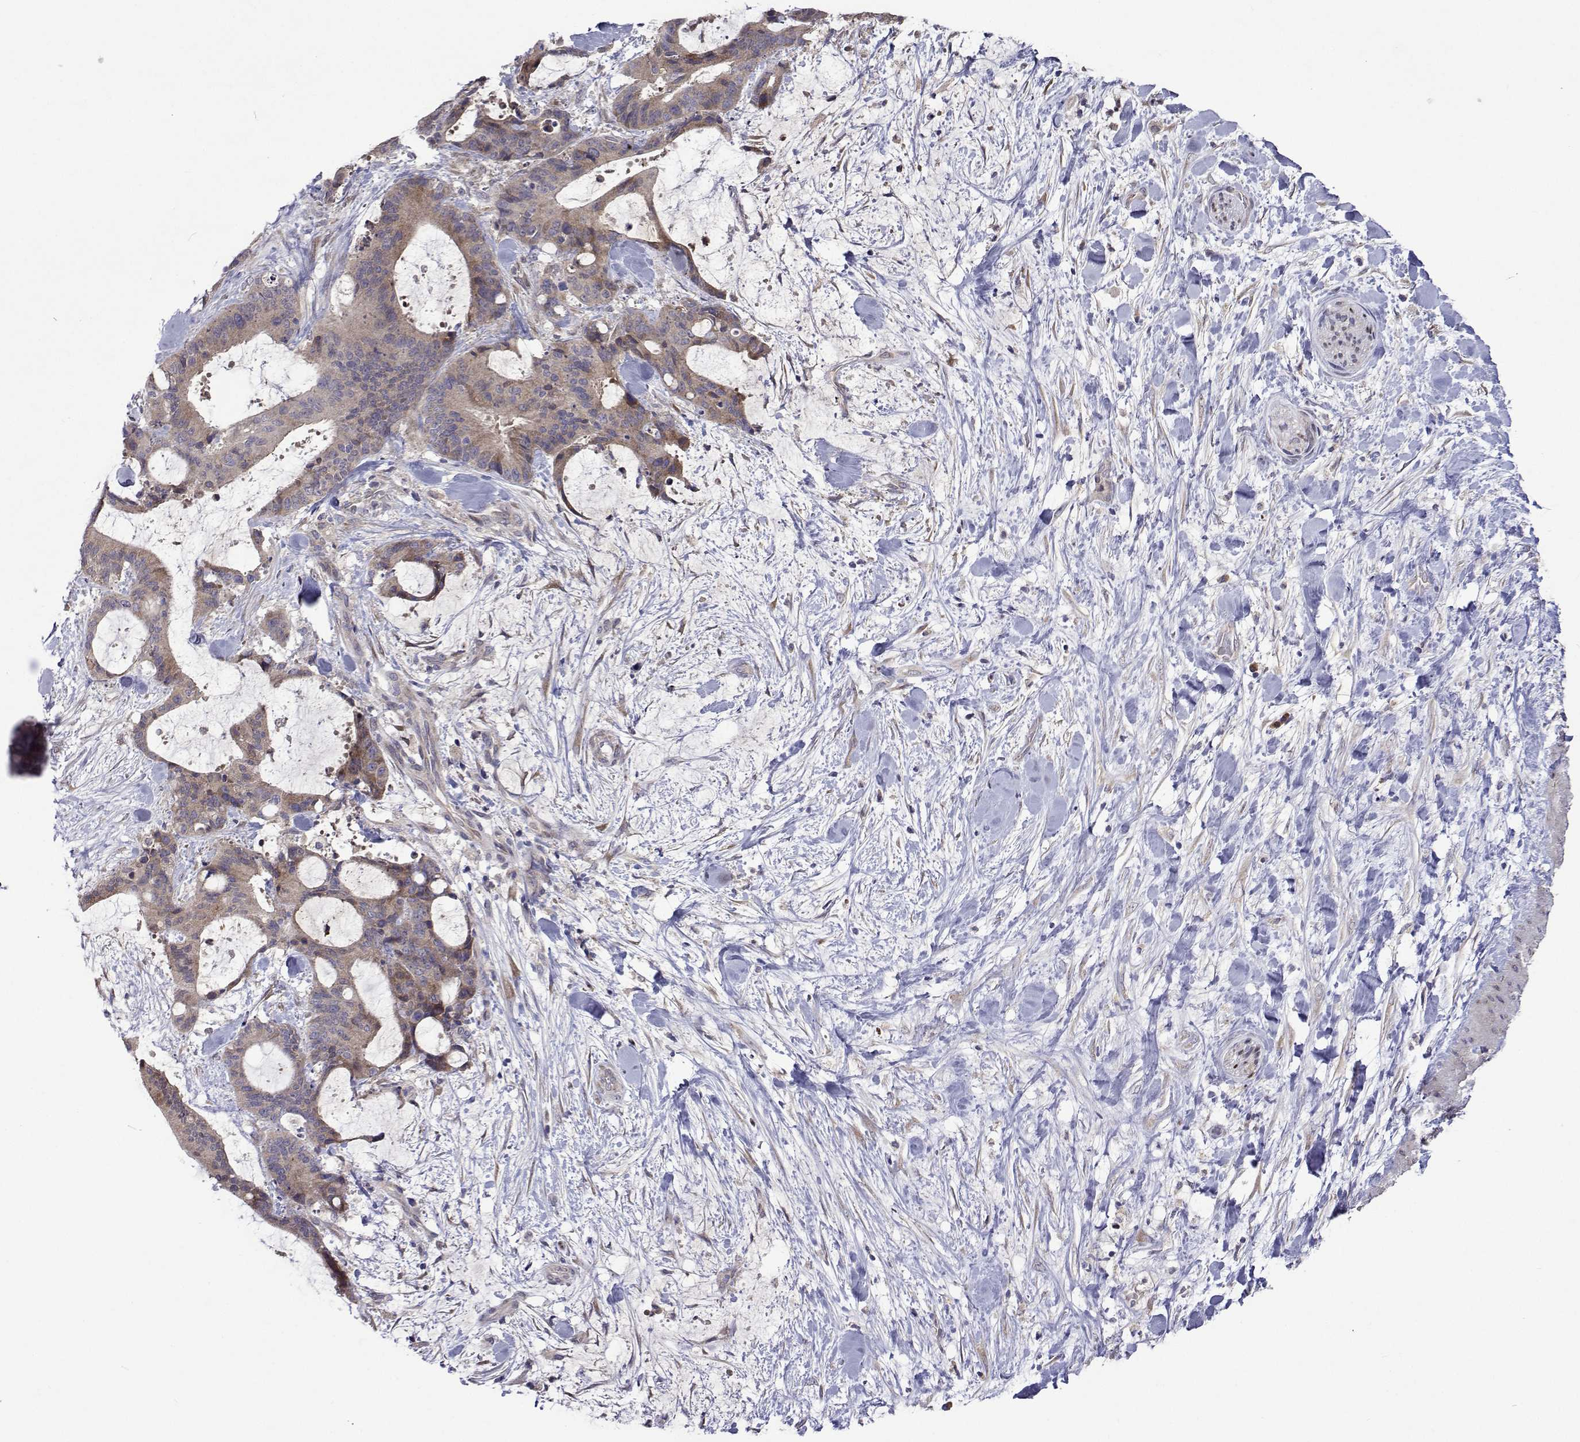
{"staining": {"intensity": "weak", "quantity": "25%-75%", "location": "cytoplasmic/membranous"}, "tissue": "liver cancer", "cell_type": "Tumor cells", "image_type": "cancer", "snomed": [{"axis": "morphology", "description": "Cholangiocarcinoma"}, {"axis": "topography", "description": "Liver"}], "caption": "A brown stain shows weak cytoplasmic/membranous staining of a protein in human liver cancer tumor cells.", "gene": "TARBP2", "patient": {"sex": "female", "age": 73}}